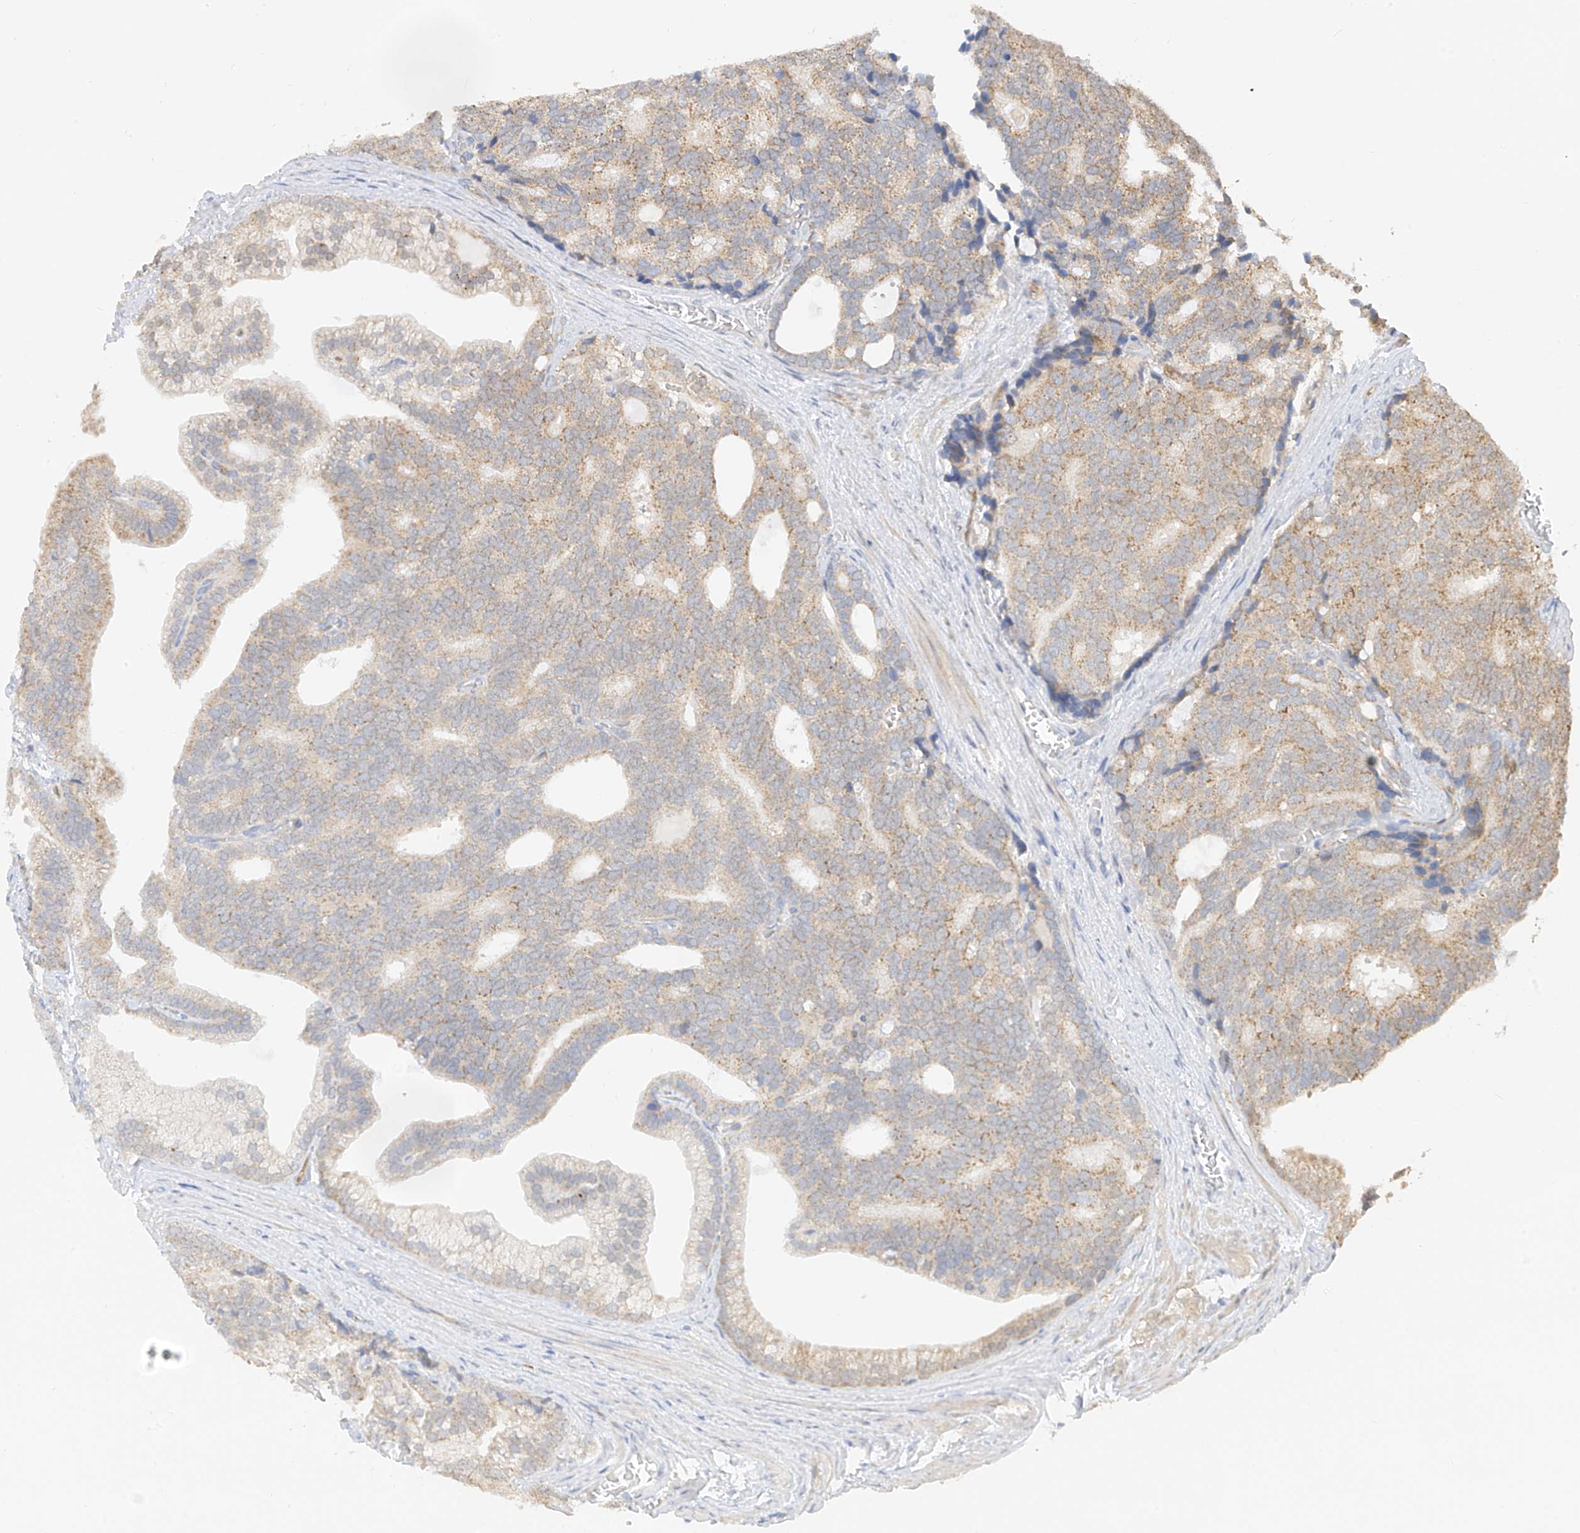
{"staining": {"intensity": "weak", "quantity": "25%-75%", "location": "cytoplasmic/membranous"}, "tissue": "prostate cancer", "cell_type": "Tumor cells", "image_type": "cancer", "snomed": [{"axis": "morphology", "description": "Adenocarcinoma, Low grade"}, {"axis": "topography", "description": "Prostate"}], "caption": "Immunohistochemical staining of adenocarcinoma (low-grade) (prostate) shows weak cytoplasmic/membranous protein staining in approximately 25%-75% of tumor cells.", "gene": "PPA2", "patient": {"sex": "male", "age": 71}}